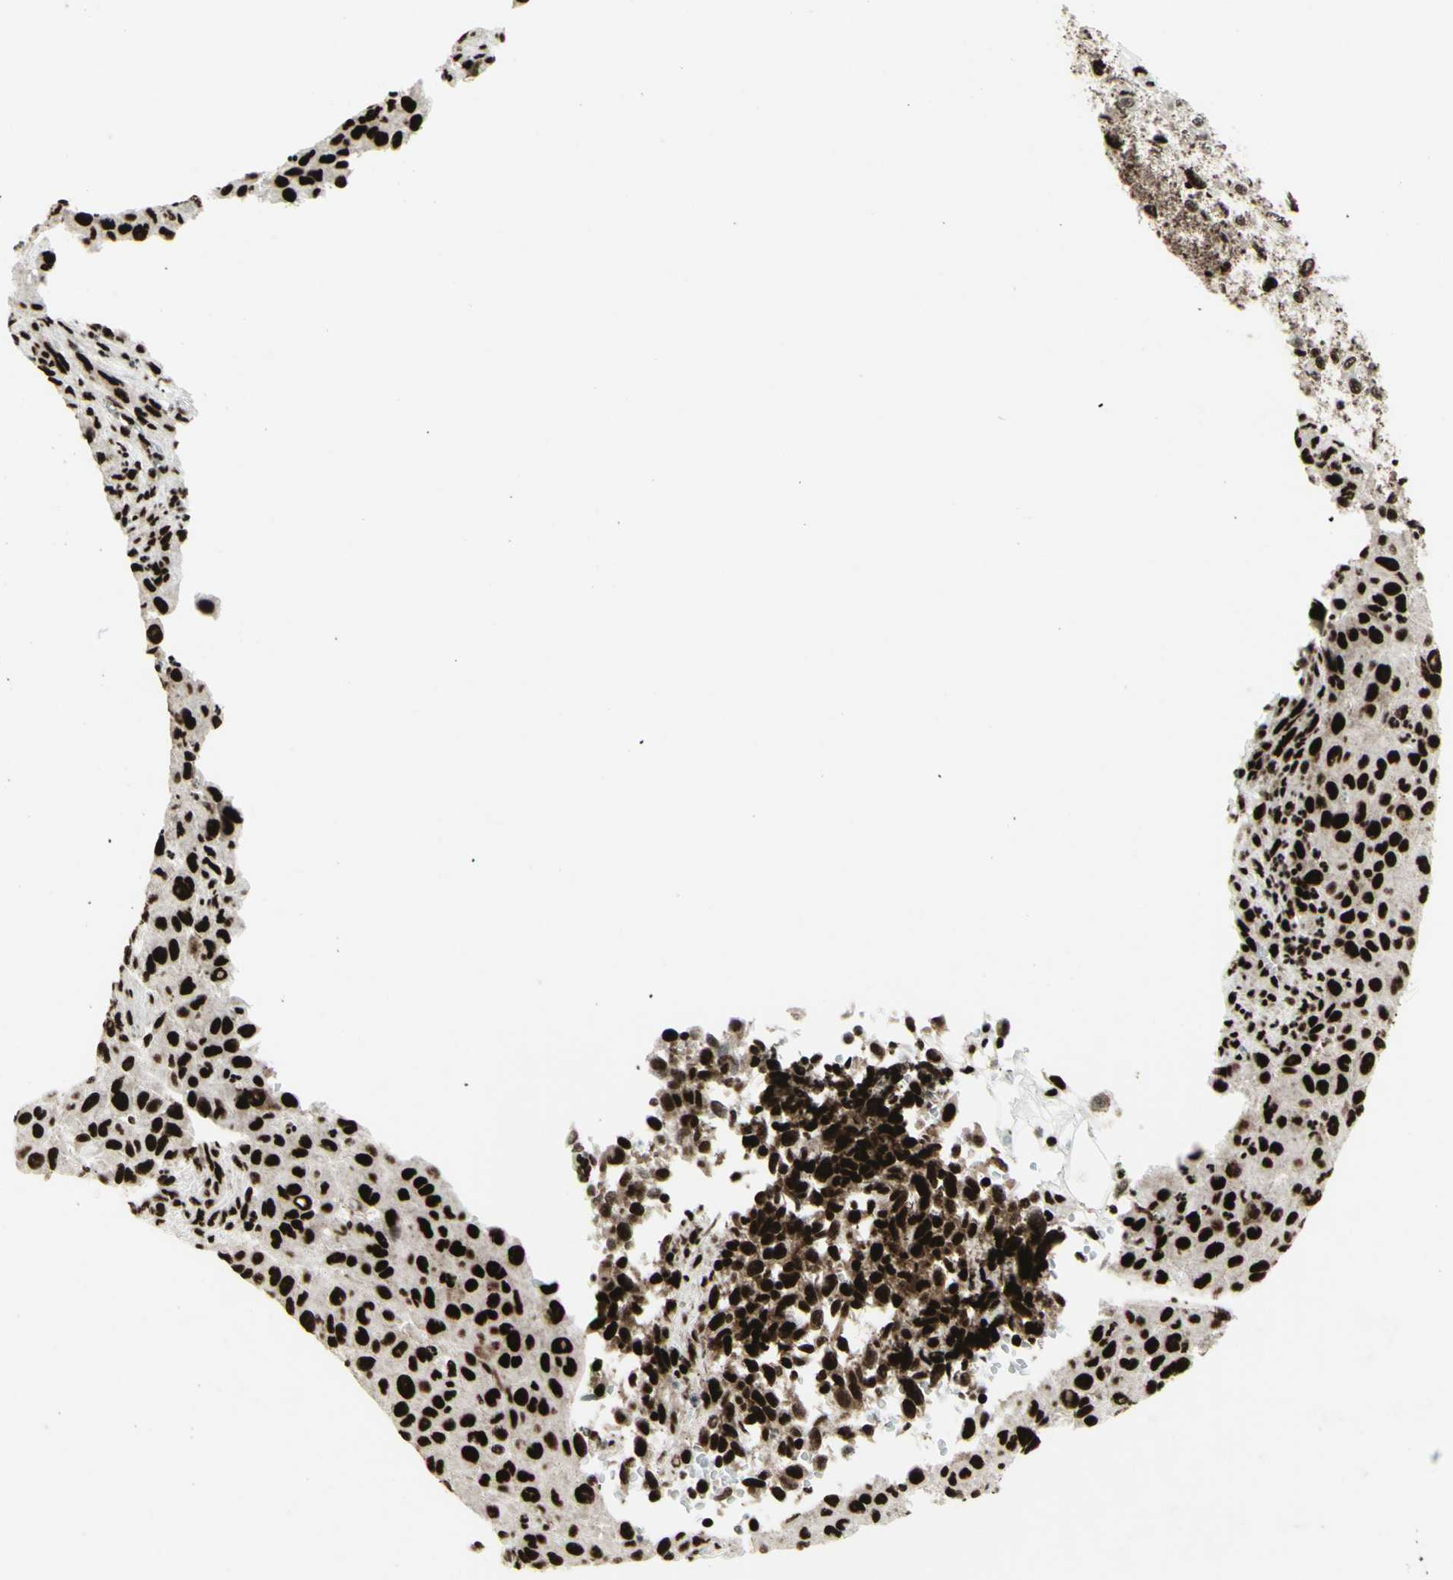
{"staining": {"intensity": "strong", "quantity": ">75%", "location": "nuclear"}, "tissue": "melanoma", "cell_type": "Tumor cells", "image_type": "cancer", "snomed": [{"axis": "morphology", "description": "Malignant melanoma, Metastatic site"}, {"axis": "topography", "description": "Lymph node"}], "caption": "Protein analysis of melanoma tissue shows strong nuclear staining in approximately >75% of tumor cells. The staining was performed using DAB, with brown indicating positive protein expression. Nuclei are stained blue with hematoxylin.", "gene": "U2AF2", "patient": {"sex": "male", "age": 61}}